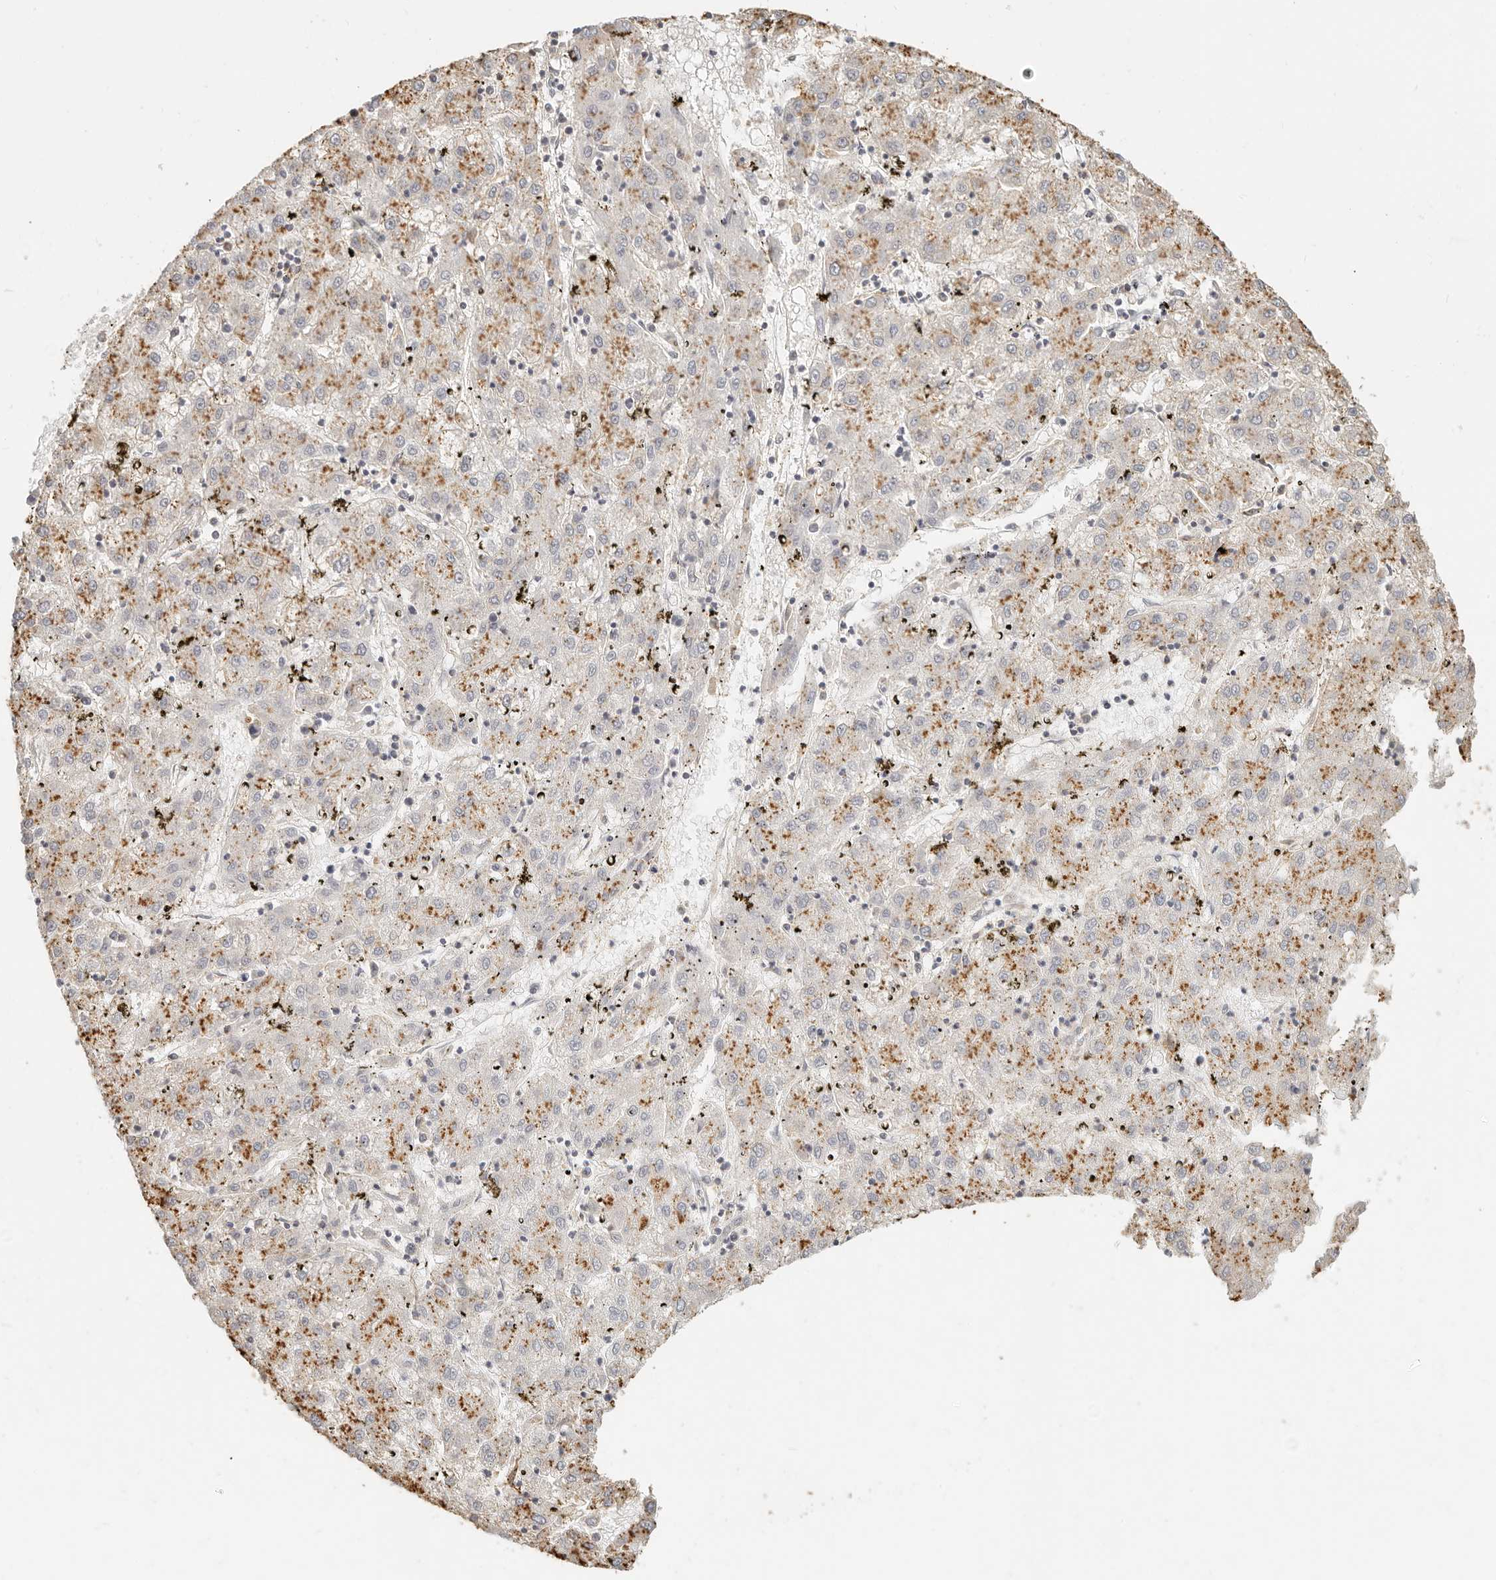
{"staining": {"intensity": "moderate", "quantity": "25%-75%", "location": "cytoplasmic/membranous"}, "tissue": "liver cancer", "cell_type": "Tumor cells", "image_type": "cancer", "snomed": [{"axis": "morphology", "description": "Carcinoma, Hepatocellular, NOS"}, {"axis": "topography", "description": "Liver"}], "caption": "High-power microscopy captured an immunohistochemistry photomicrograph of liver cancer (hepatocellular carcinoma), revealing moderate cytoplasmic/membranous staining in about 25%-75% of tumor cells.", "gene": "CNMD", "patient": {"sex": "male", "age": 72}}